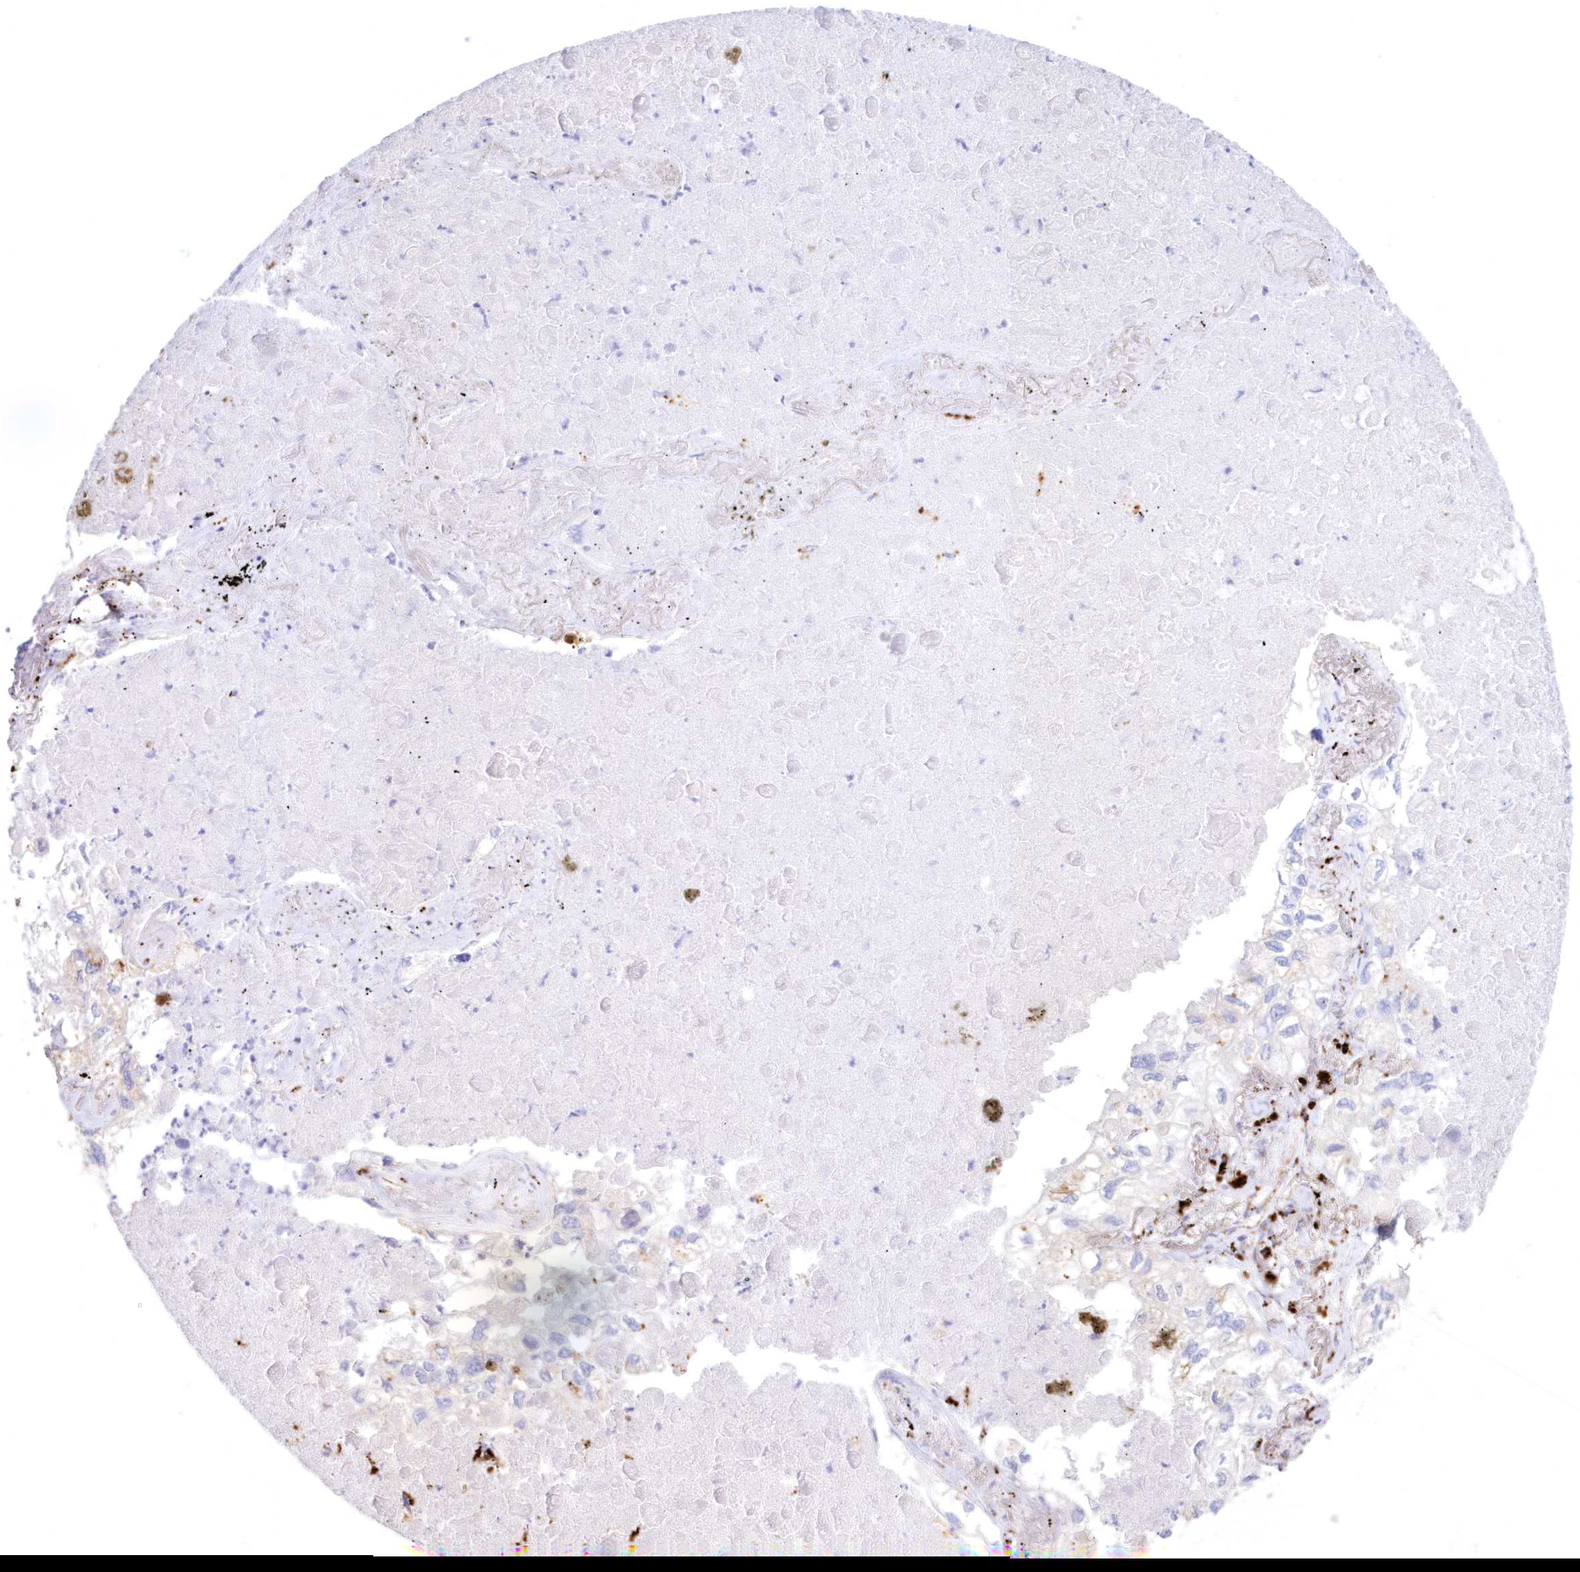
{"staining": {"intensity": "negative", "quantity": "none", "location": "none"}, "tissue": "lung cancer", "cell_type": "Tumor cells", "image_type": "cancer", "snomed": [{"axis": "morphology", "description": "Adenocarcinoma, NOS"}, {"axis": "topography", "description": "Lung"}], "caption": "This is an immunohistochemistry (IHC) photomicrograph of human lung adenocarcinoma. There is no staining in tumor cells.", "gene": "TPP1", "patient": {"sex": "male", "age": 65}}